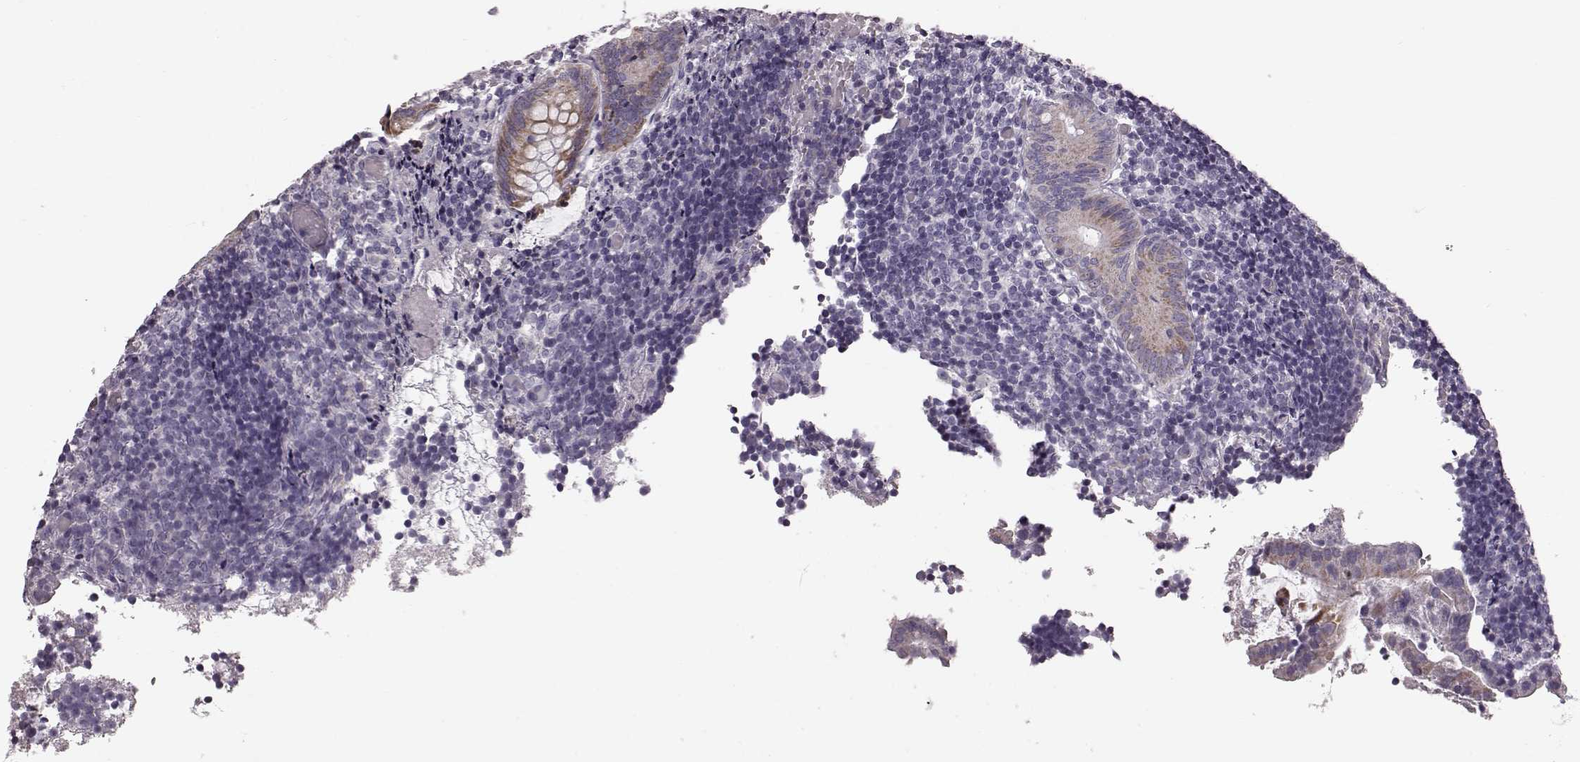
{"staining": {"intensity": "moderate", "quantity": ">75%", "location": "cytoplasmic/membranous"}, "tissue": "appendix", "cell_type": "Glandular cells", "image_type": "normal", "snomed": [{"axis": "morphology", "description": "Normal tissue, NOS"}, {"axis": "topography", "description": "Appendix"}], "caption": "IHC histopathology image of normal appendix: human appendix stained using immunohistochemistry exhibits medium levels of moderate protein expression localized specifically in the cytoplasmic/membranous of glandular cells, appearing as a cytoplasmic/membranous brown color.", "gene": "ATP5MF", "patient": {"sex": "female", "age": 32}}